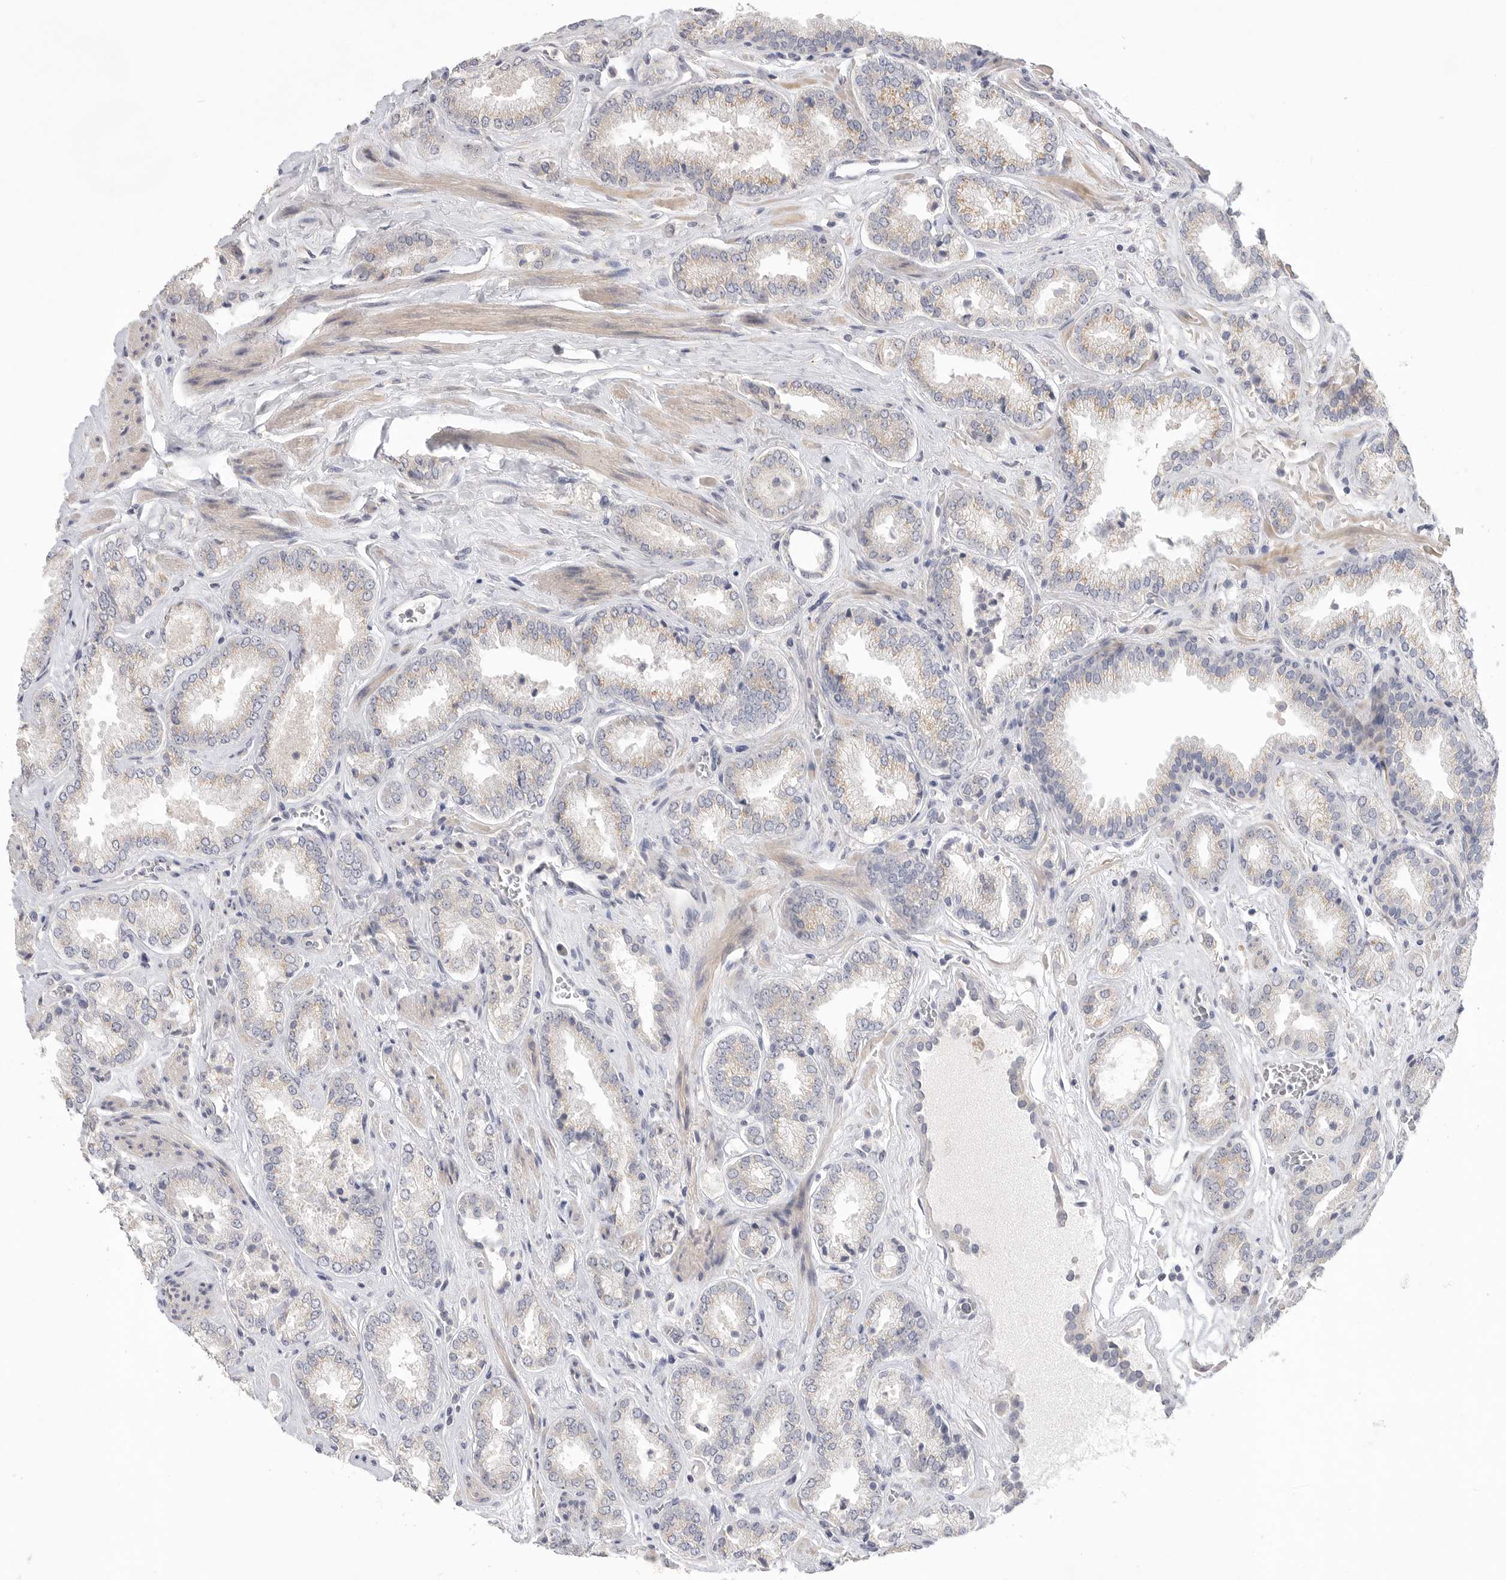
{"staining": {"intensity": "weak", "quantity": "<25%", "location": "cytoplasmic/membranous"}, "tissue": "prostate cancer", "cell_type": "Tumor cells", "image_type": "cancer", "snomed": [{"axis": "morphology", "description": "Adenocarcinoma, Low grade"}, {"axis": "topography", "description": "Prostate"}], "caption": "This histopathology image is of prostate cancer (low-grade adenocarcinoma) stained with IHC to label a protein in brown with the nuclei are counter-stained blue. There is no positivity in tumor cells.", "gene": "FBN2", "patient": {"sex": "male", "age": 62}}